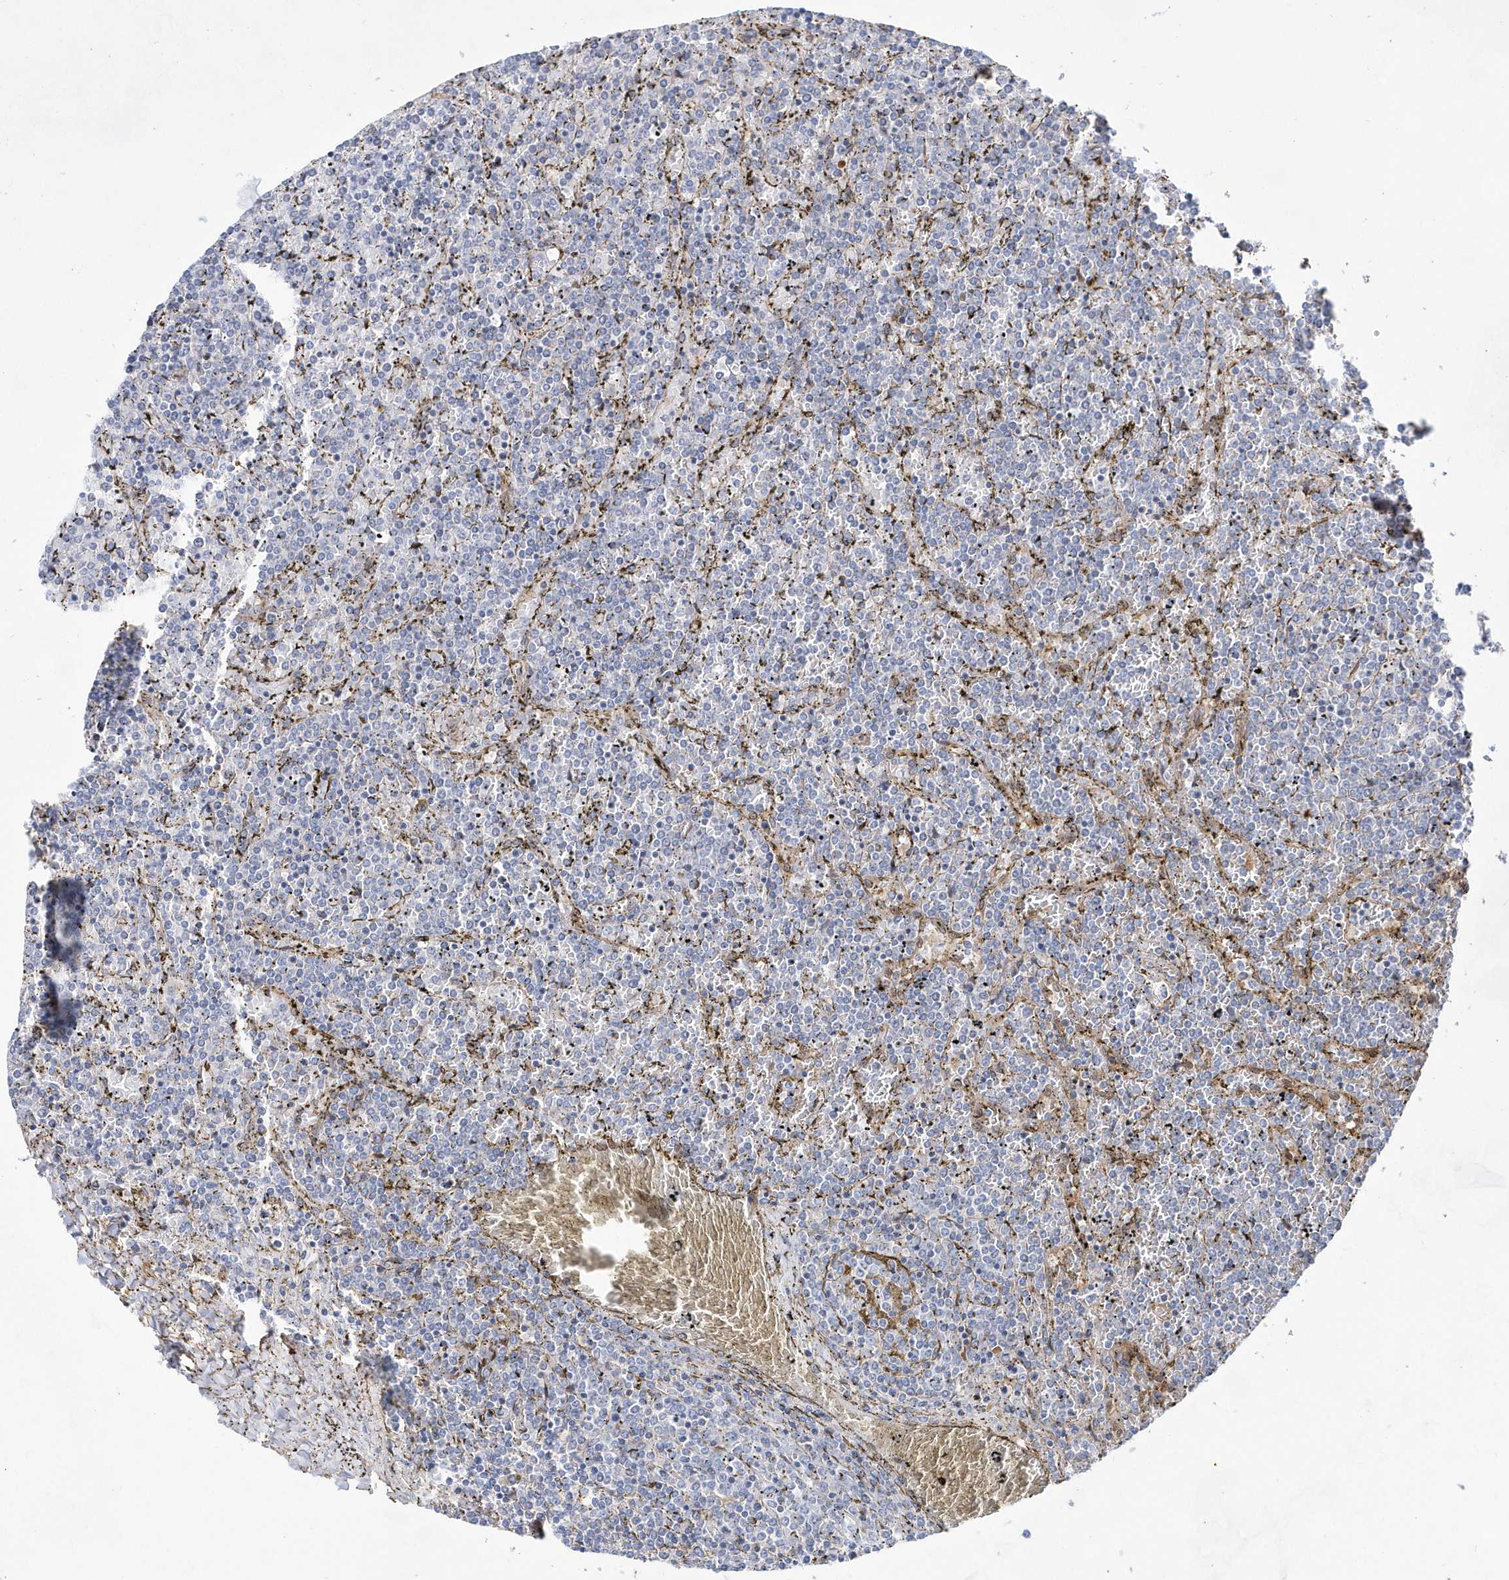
{"staining": {"intensity": "negative", "quantity": "none", "location": "none"}, "tissue": "lymphoma", "cell_type": "Tumor cells", "image_type": "cancer", "snomed": [{"axis": "morphology", "description": "Malignant lymphoma, non-Hodgkin's type, Low grade"}, {"axis": "topography", "description": "Spleen"}], "caption": "A histopathology image of human malignant lymphoma, non-Hodgkin's type (low-grade) is negative for staining in tumor cells.", "gene": "BDH2", "patient": {"sex": "female", "age": 19}}